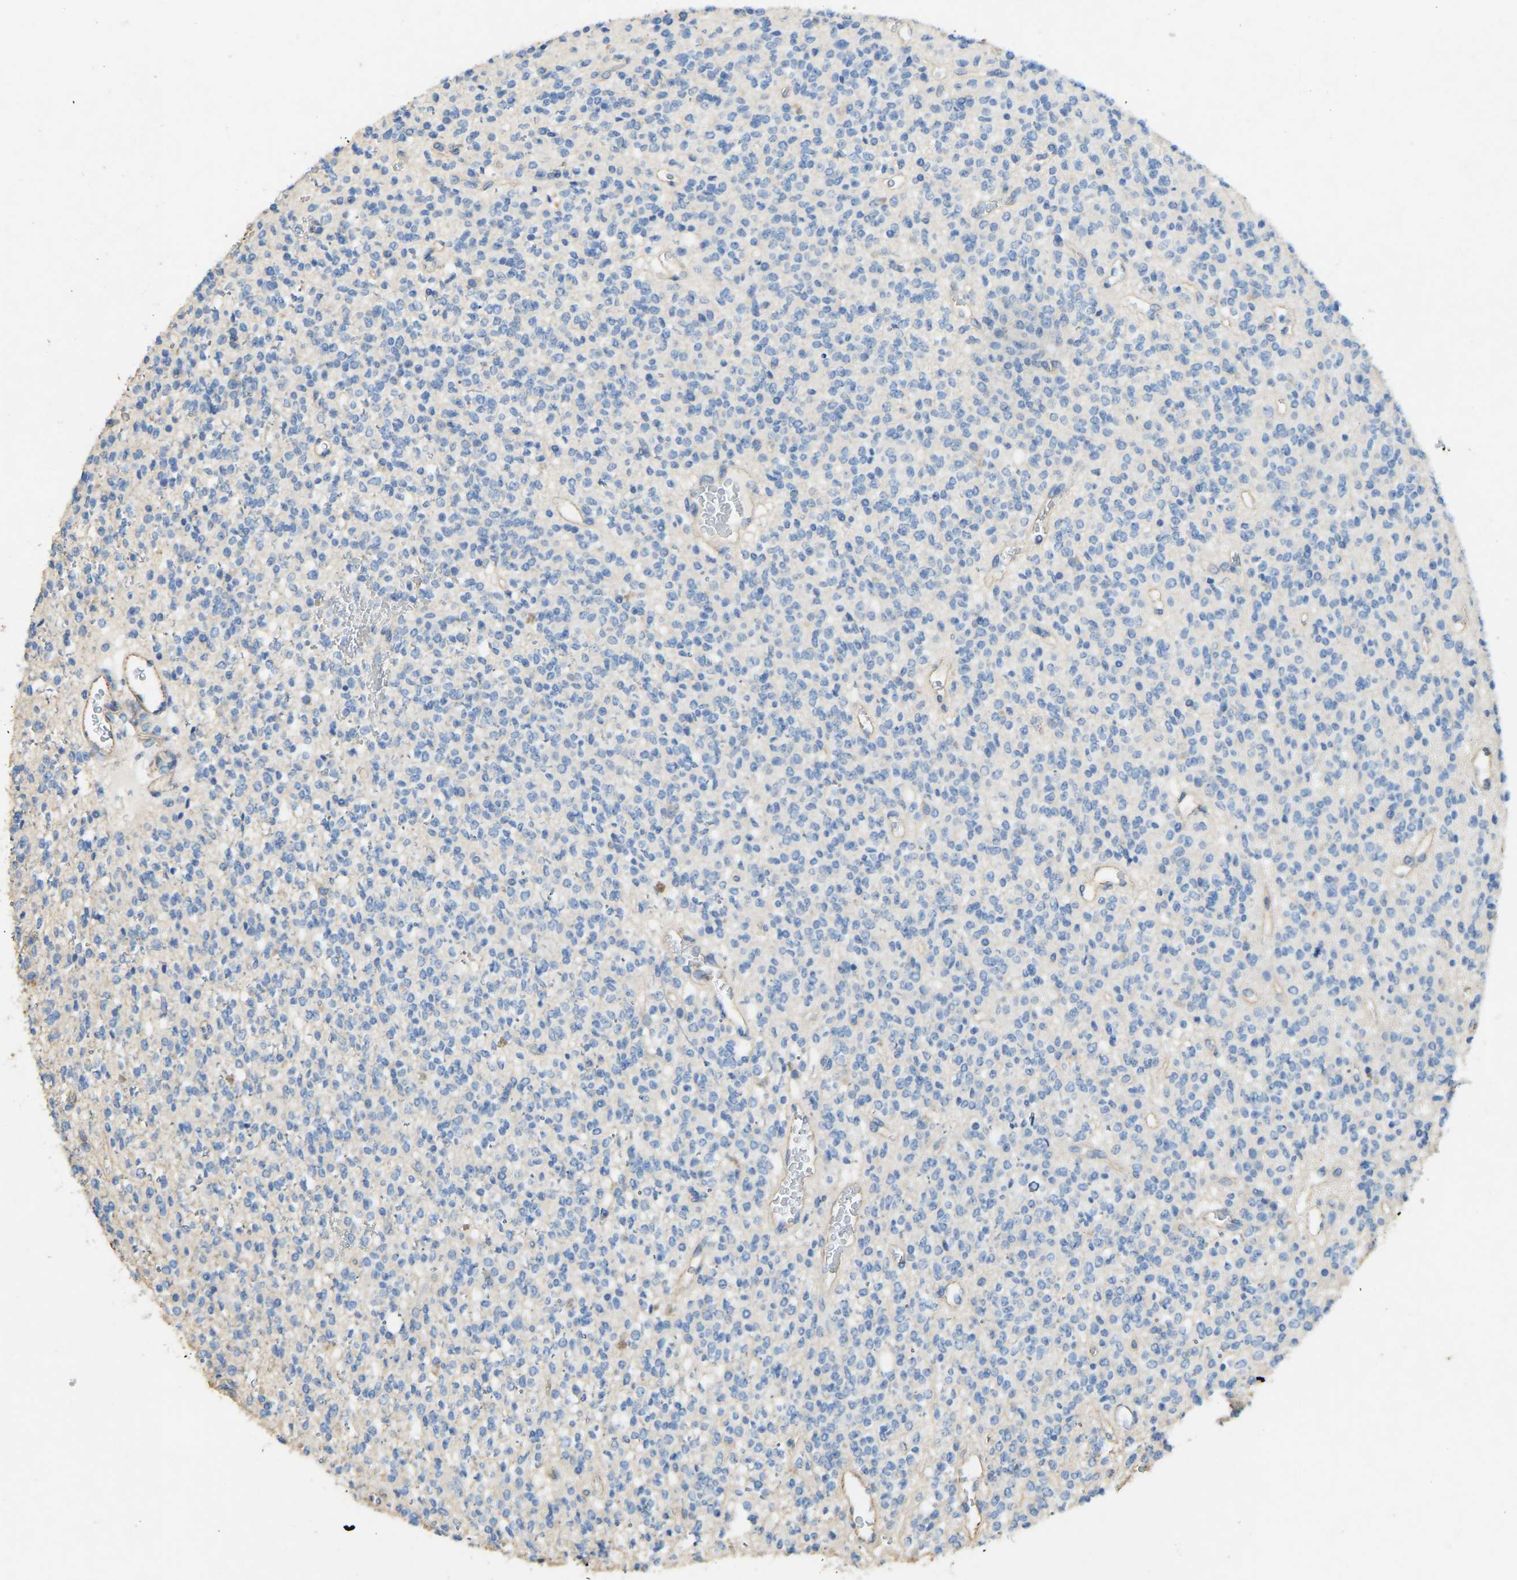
{"staining": {"intensity": "negative", "quantity": "none", "location": "none"}, "tissue": "glioma", "cell_type": "Tumor cells", "image_type": "cancer", "snomed": [{"axis": "morphology", "description": "Glioma, malignant, High grade"}, {"axis": "topography", "description": "Brain"}], "caption": "Tumor cells are negative for protein expression in human glioma.", "gene": "TECTA", "patient": {"sex": "male", "age": 34}}